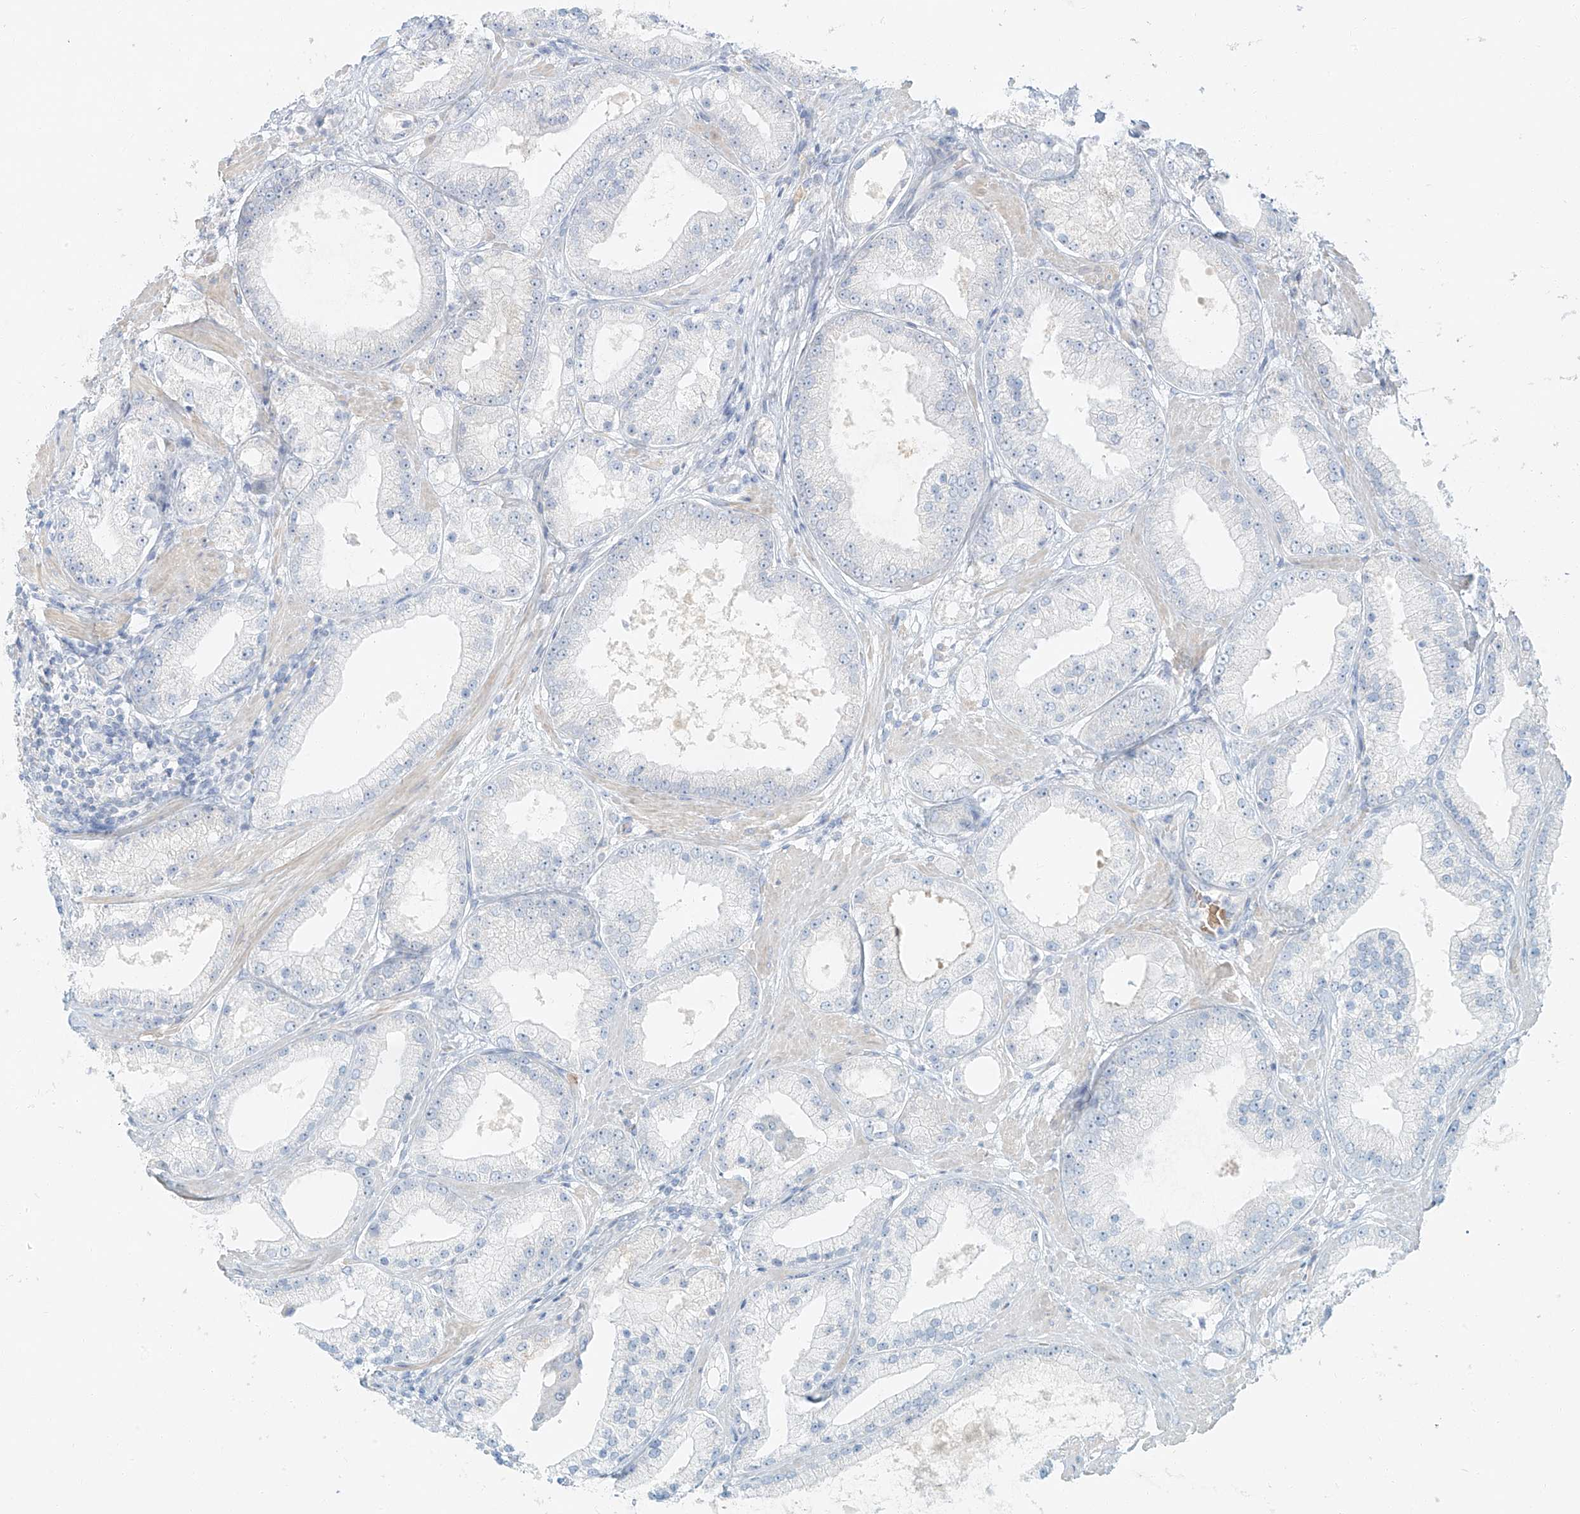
{"staining": {"intensity": "negative", "quantity": "none", "location": "none"}, "tissue": "prostate cancer", "cell_type": "Tumor cells", "image_type": "cancer", "snomed": [{"axis": "morphology", "description": "Adenocarcinoma, Low grade"}, {"axis": "topography", "description": "Prostate"}], "caption": "A micrograph of human prostate cancer (low-grade adenocarcinoma) is negative for staining in tumor cells. (Stains: DAB (3,3'-diaminobenzidine) IHC with hematoxylin counter stain, Microscopy: brightfield microscopy at high magnification).", "gene": "PGC", "patient": {"sex": "male", "age": 67}}